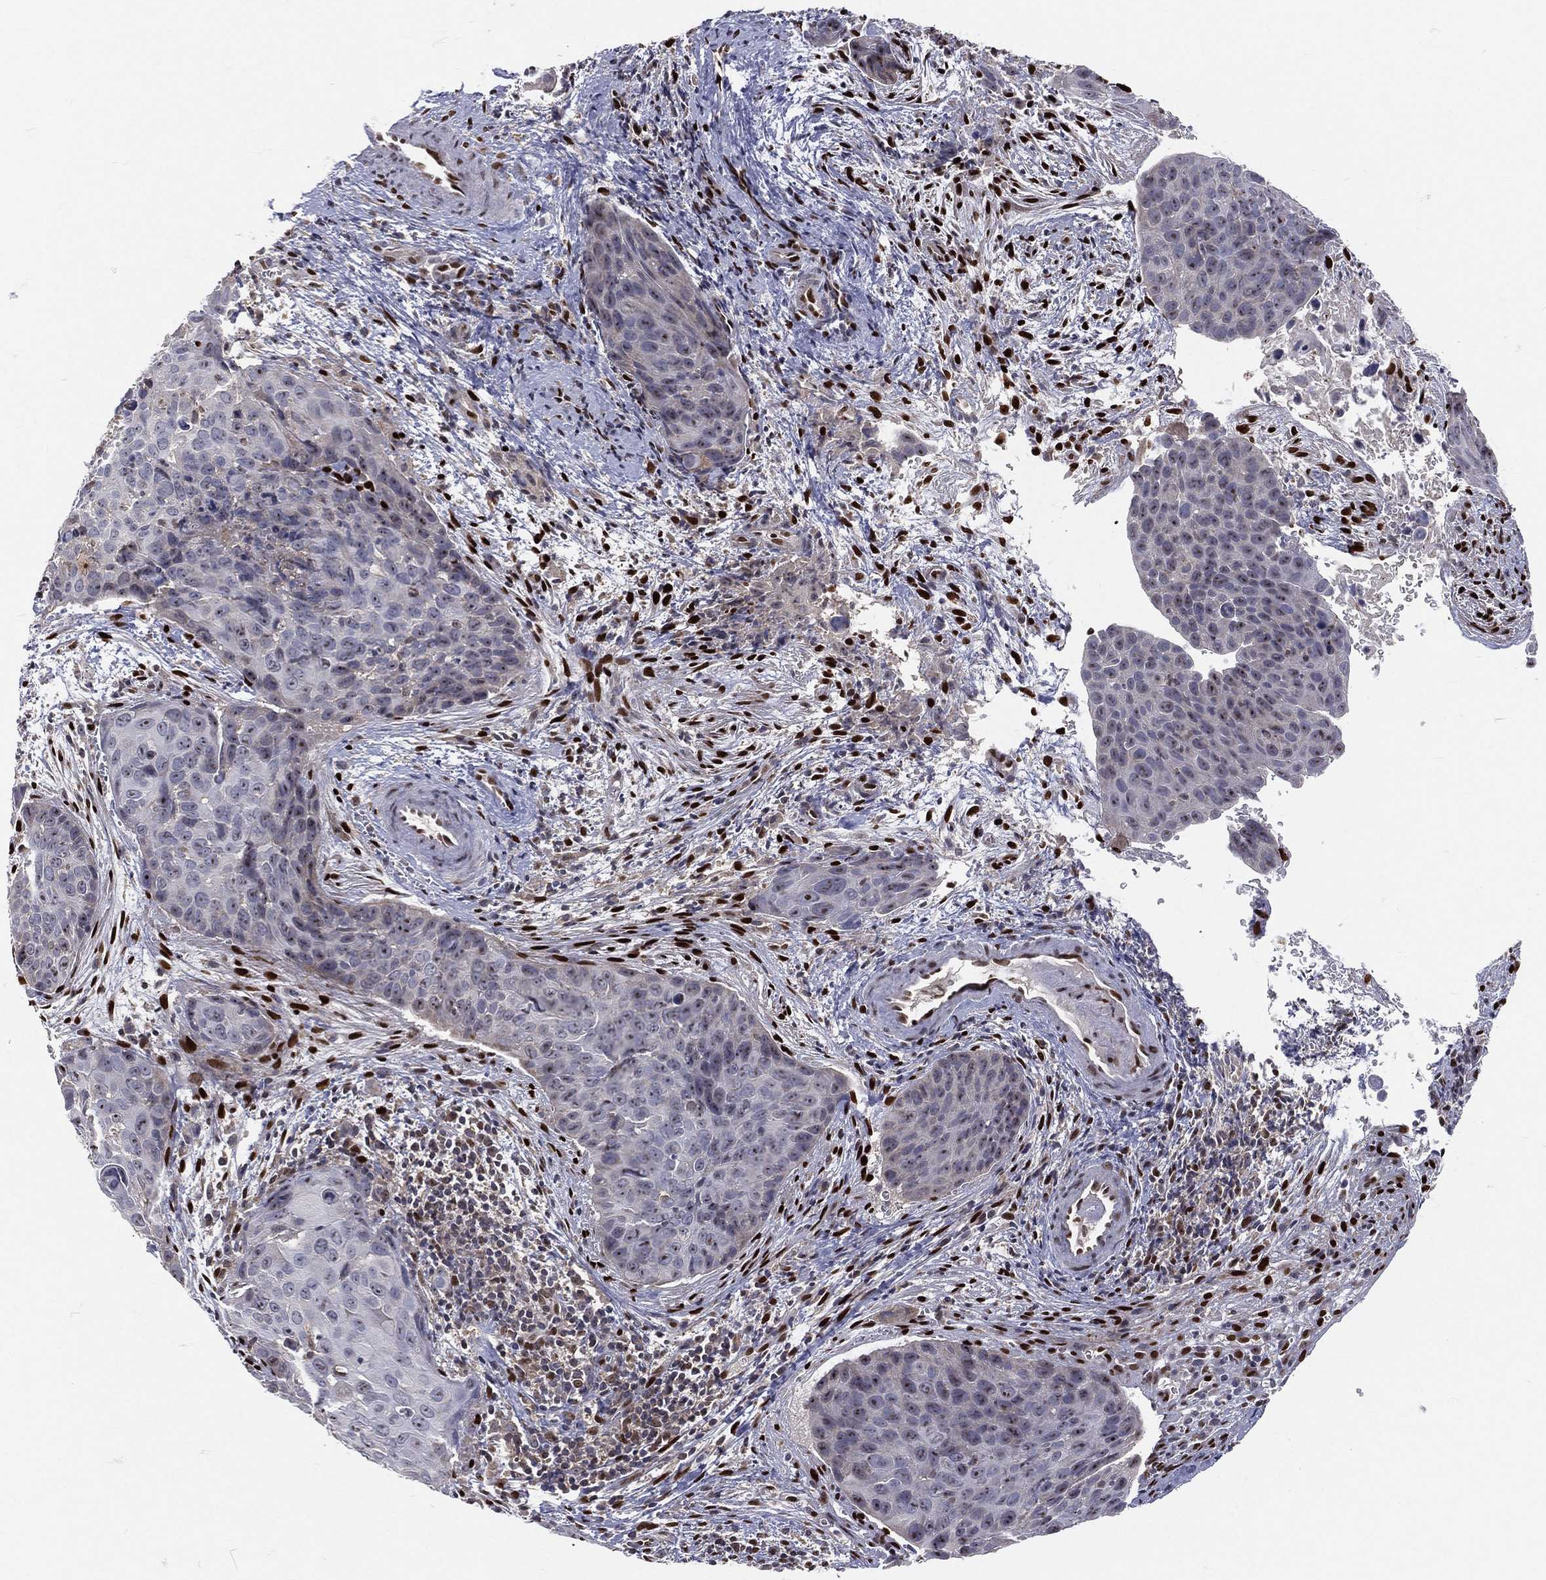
{"staining": {"intensity": "negative", "quantity": "none", "location": "none"}, "tissue": "cervical cancer", "cell_type": "Tumor cells", "image_type": "cancer", "snomed": [{"axis": "morphology", "description": "Squamous cell carcinoma, NOS"}, {"axis": "topography", "description": "Cervix"}], "caption": "High power microscopy micrograph of an immunohistochemistry (IHC) histopathology image of squamous cell carcinoma (cervical), revealing no significant staining in tumor cells.", "gene": "ZEB1", "patient": {"sex": "female", "age": 35}}